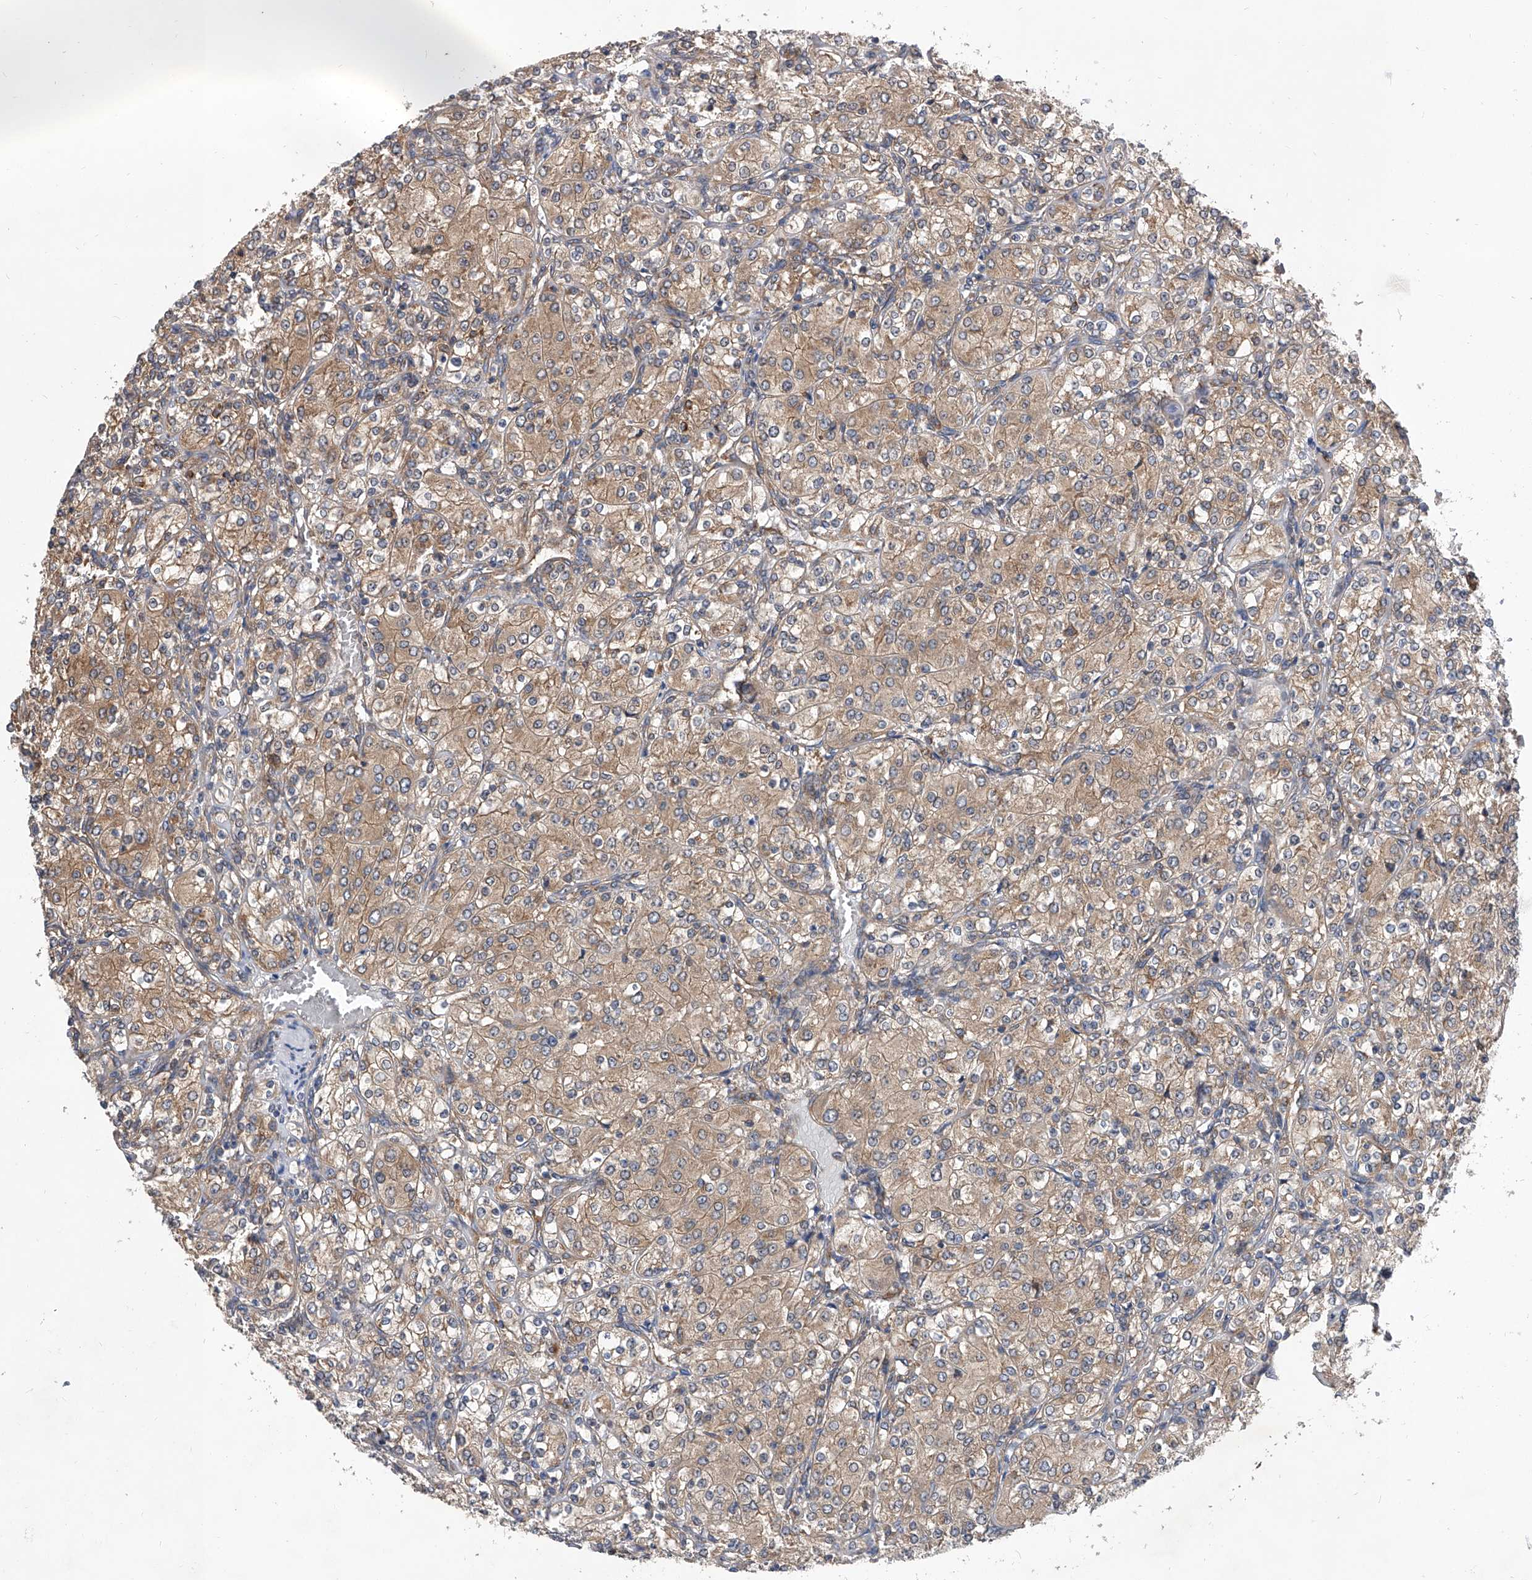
{"staining": {"intensity": "weak", "quantity": ">75%", "location": "cytoplasmic/membranous"}, "tissue": "renal cancer", "cell_type": "Tumor cells", "image_type": "cancer", "snomed": [{"axis": "morphology", "description": "Adenocarcinoma, NOS"}, {"axis": "topography", "description": "Kidney"}], "caption": "DAB immunohistochemical staining of human renal cancer (adenocarcinoma) shows weak cytoplasmic/membranous protein staining in about >75% of tumor cells. (brown staining indicates protein expression, while blue staining denotes nuclei).", "gene": "CFAP410", "patient": {"sex": "male", "age": 77}}